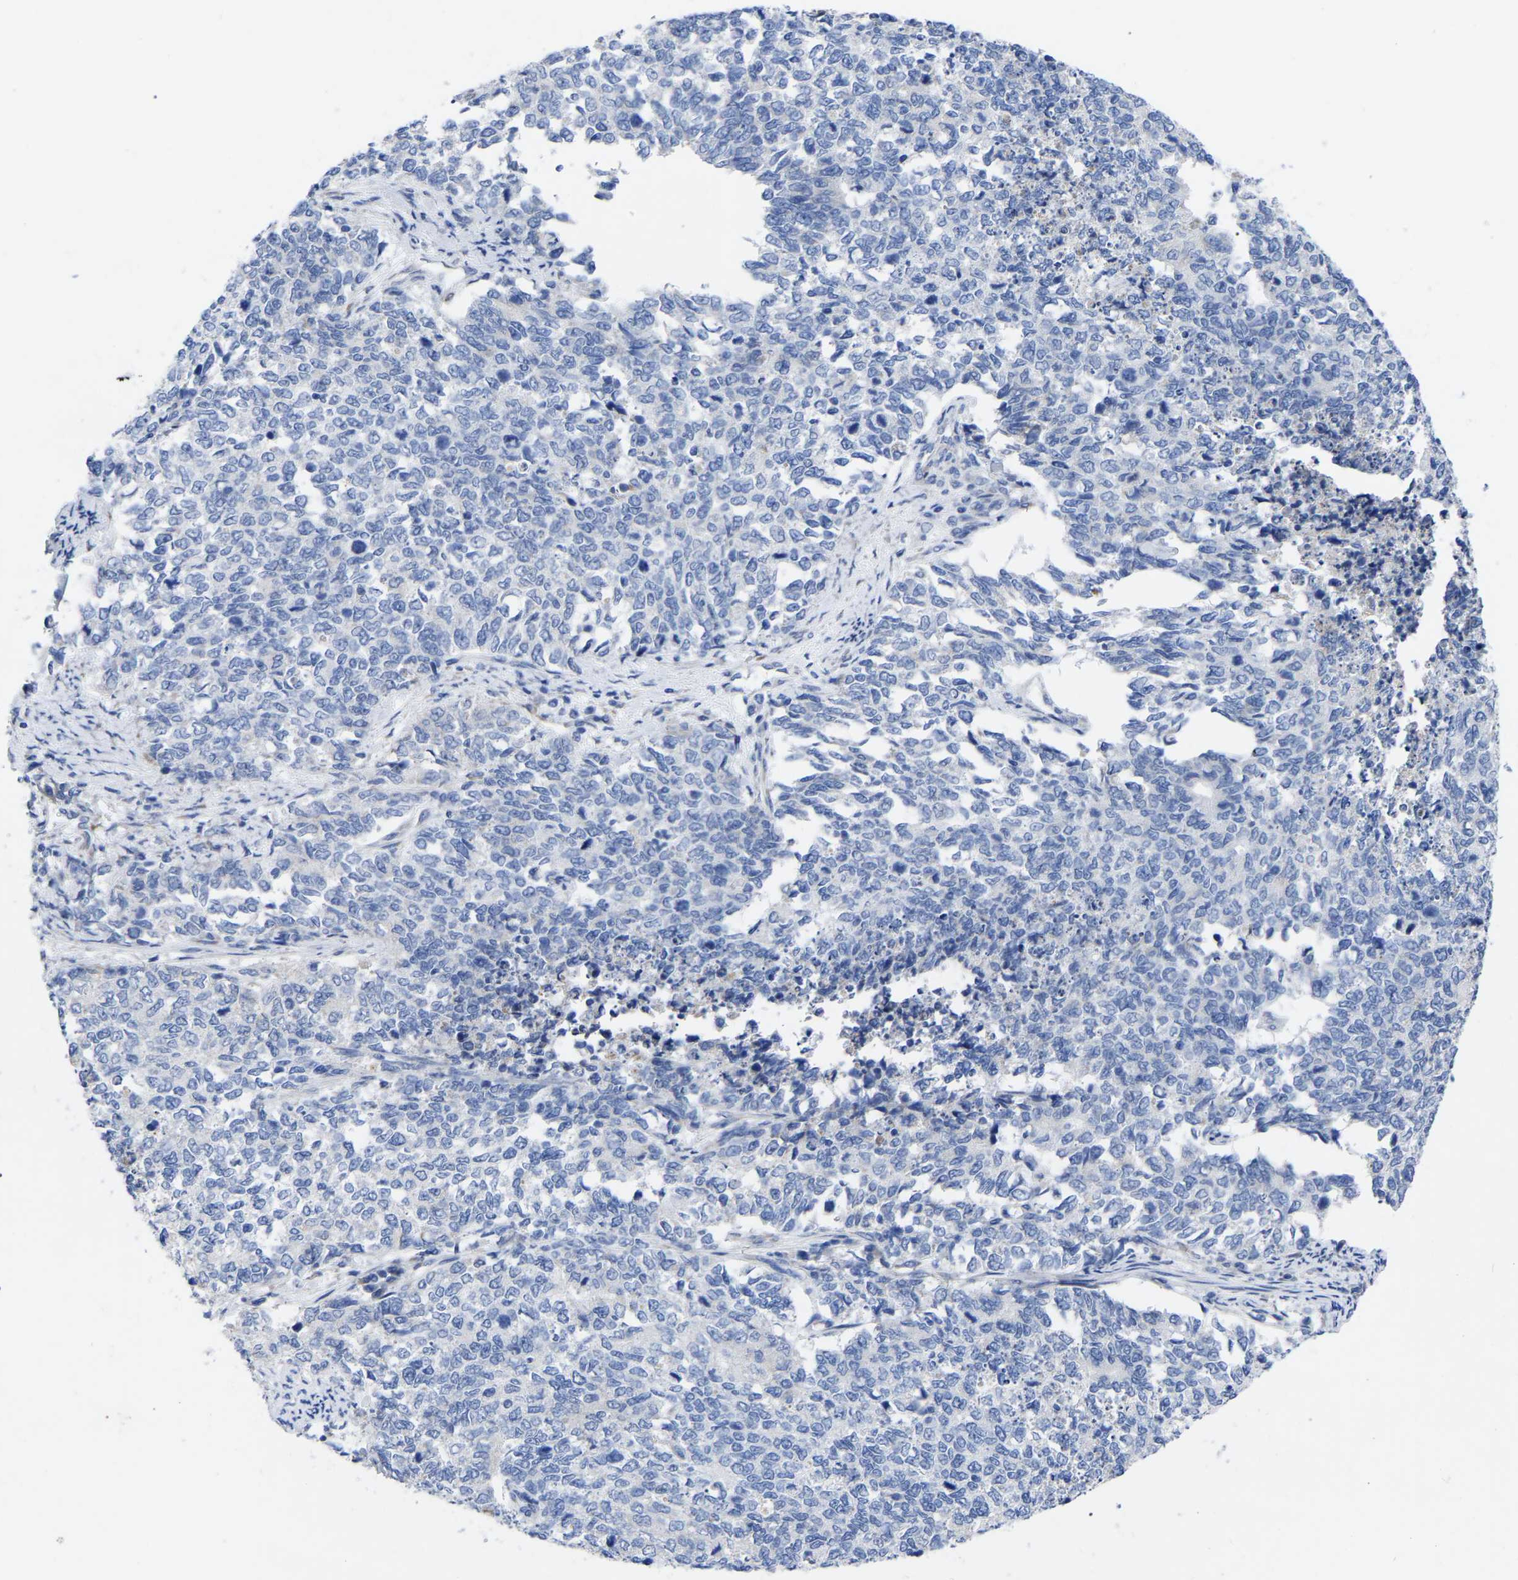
{"staining": {"intensity": "negative", "quantity": "none", "location": "none"}, "tissue": "cervical cancer", "cell_type": "Tumor cells", "image_type": "cancer", "snomed": [{"axis": "morphology", "description": "Squamous cell carcinoma, NOS"}, {"axis": "topography", "description": "Cervix"}], "caption": "Tumor cells show no significant positivity in cervical squamous cell carcinoma.", "gene": "GDF3", "patient": {"sex": "female", "age": 63}}